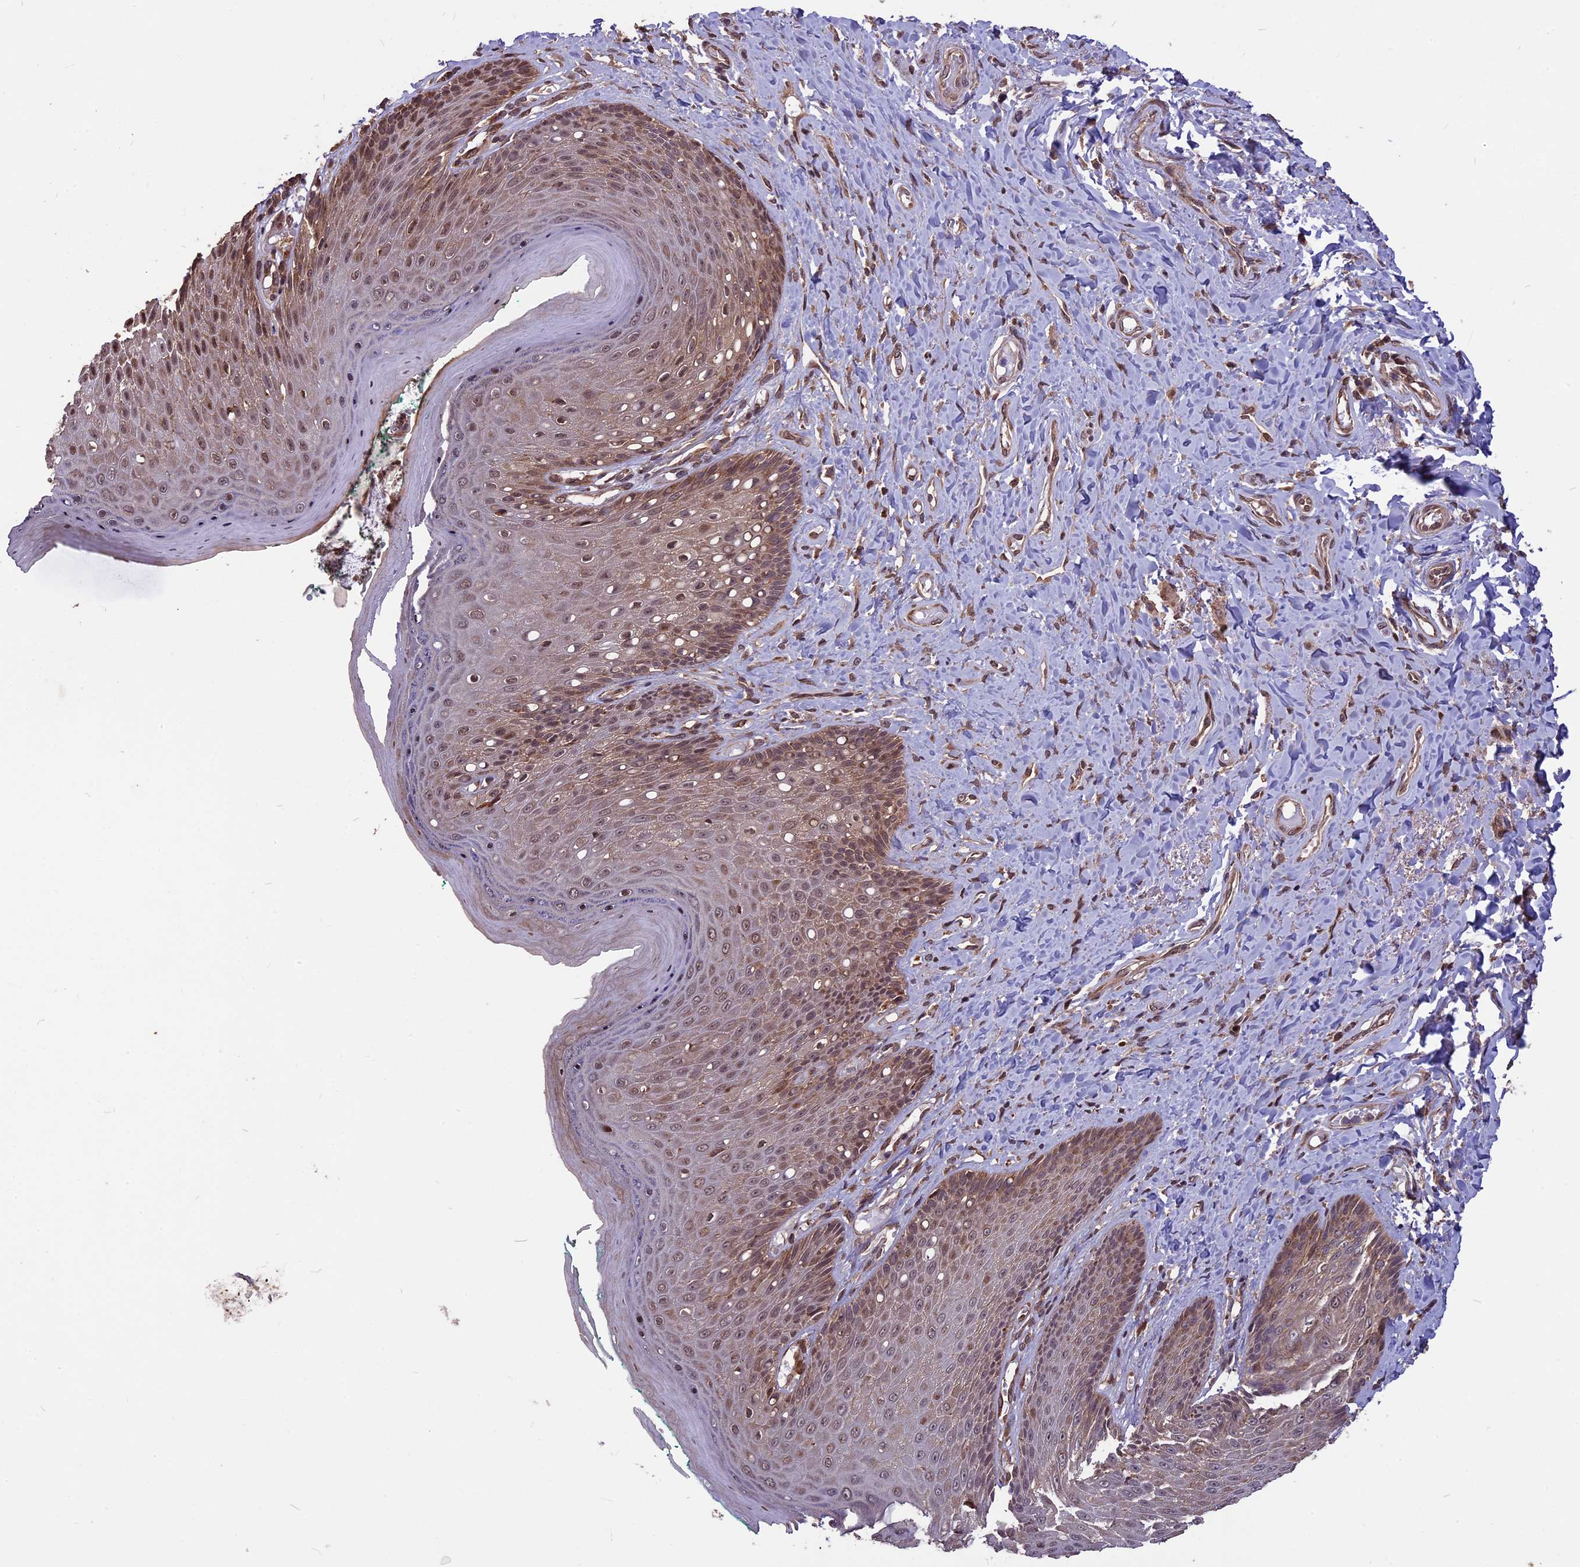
{"staining": {"intensity": "moderate", "quantity": ">75%", "location": "cytoplasmic/membranous,nuclear"}, "tissue": "skin", "cell_type": "Epidermal cells", "image_type": "normal", "snomed": [{"axis": "morphology", "description": "Normal tissue, NOS"}, {"axis": "topography", "description": "Anal"}], "caption": "Moderate cytoplasmic/membranous,nuclear positivity is appreciated in about >75% of epidermal cells in normal skin. (Brightfield microscopy of DAB IHC at high magnification).", "gene": "ZNF598", "patient": {"sex": "male", "age": 78}}